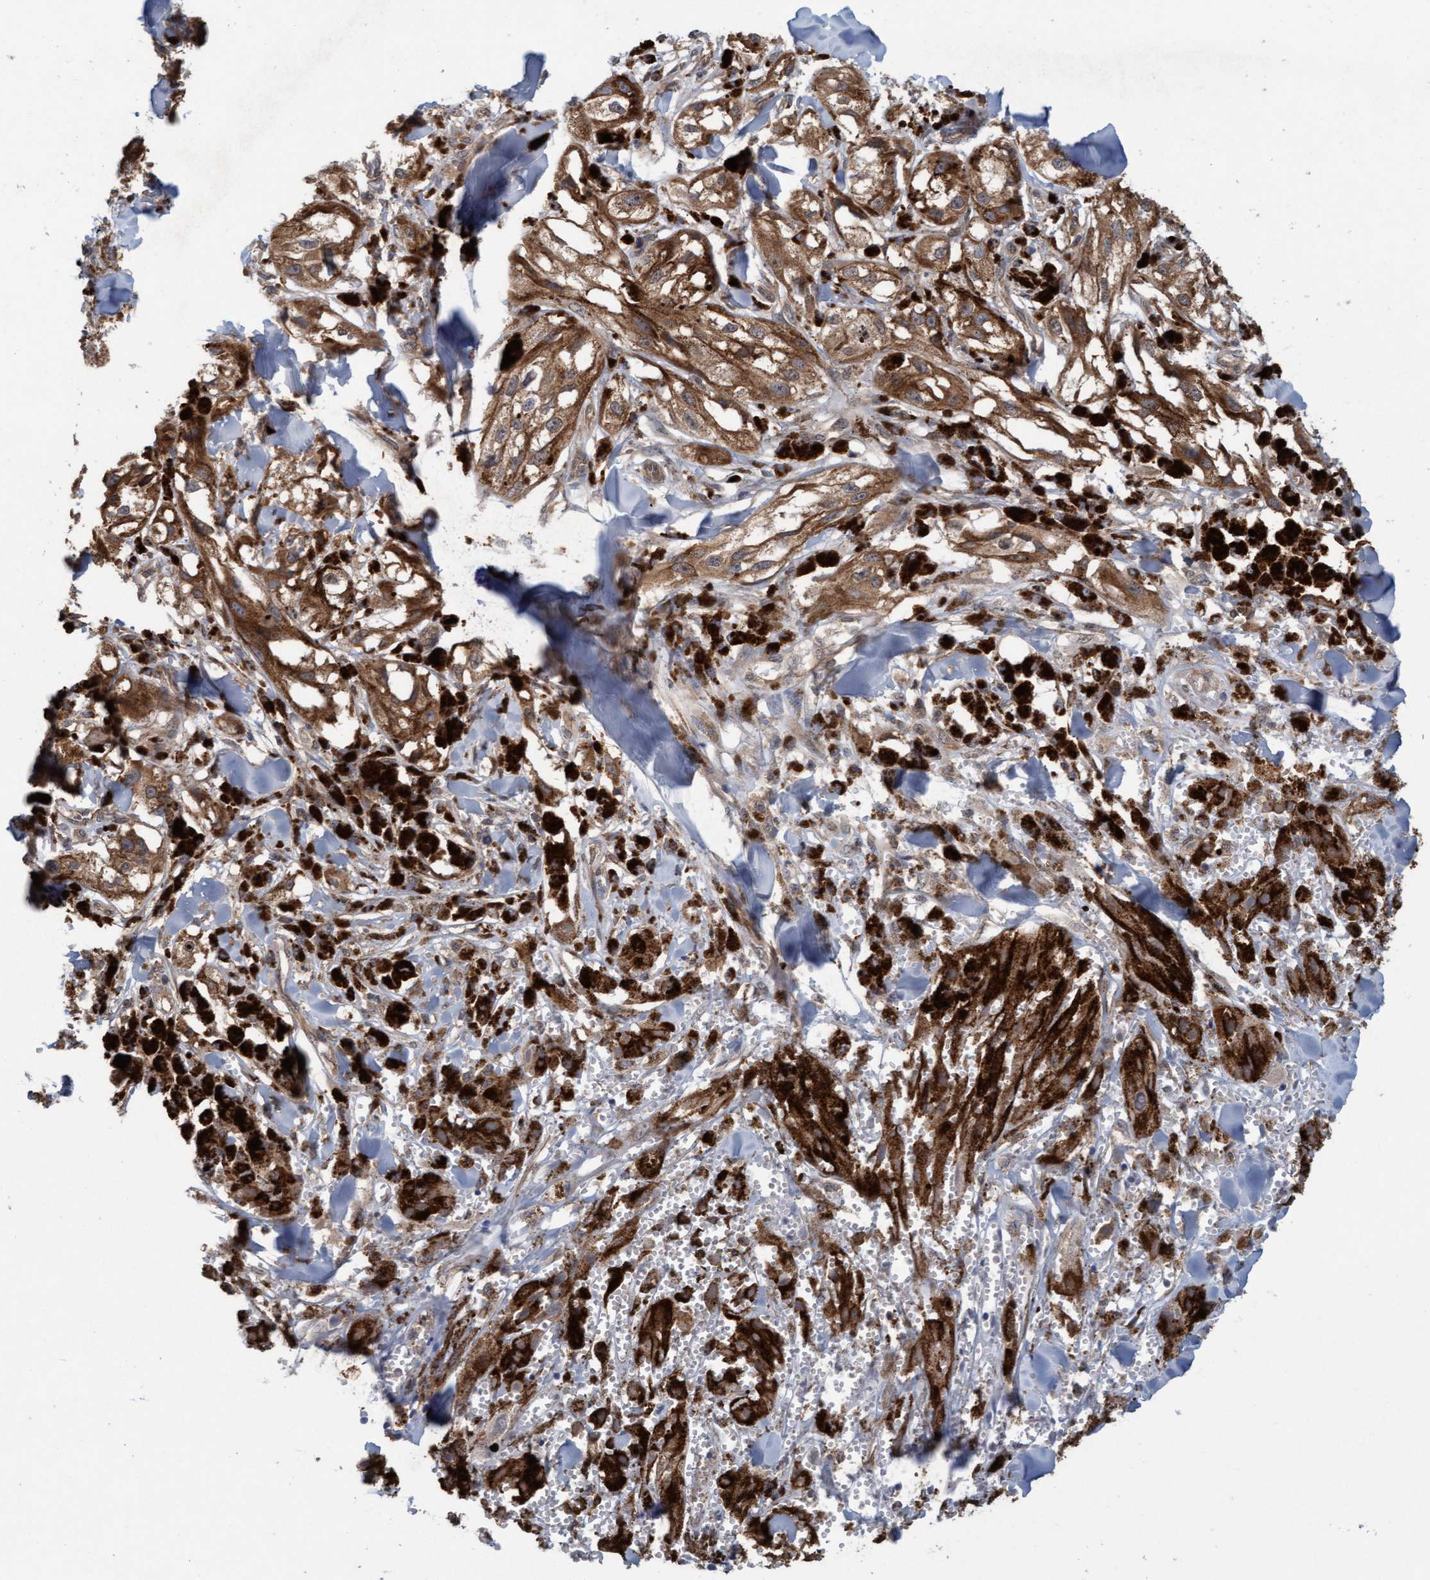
{"staining": {"intensity": "moderate", "quantity": ">75%", "location": "cytoplasmic/membranous"}, "tissue": "melanoma", "cell_type": "Tumor cells", "image_type": "cancer", "snomed": [{"axis": "morphology", "description": "Malignant melanoma, NOS"}, {"axis": "topography", "description": "Skin"}], "caption": "Immunohistochemical staining of malignant melanoma displays moderate cytoplasmic/membranous protein staining in about >75% of tumor cells. The staining was performed using DAB (3,3'-diaminobenzidine) to visualize the protein expression in brown, while the nuclei were stained in blue with hematoxylin (Magnification: 20x).", "gene": "FXR2", "patient": {"sex": "male", "age": 88}}